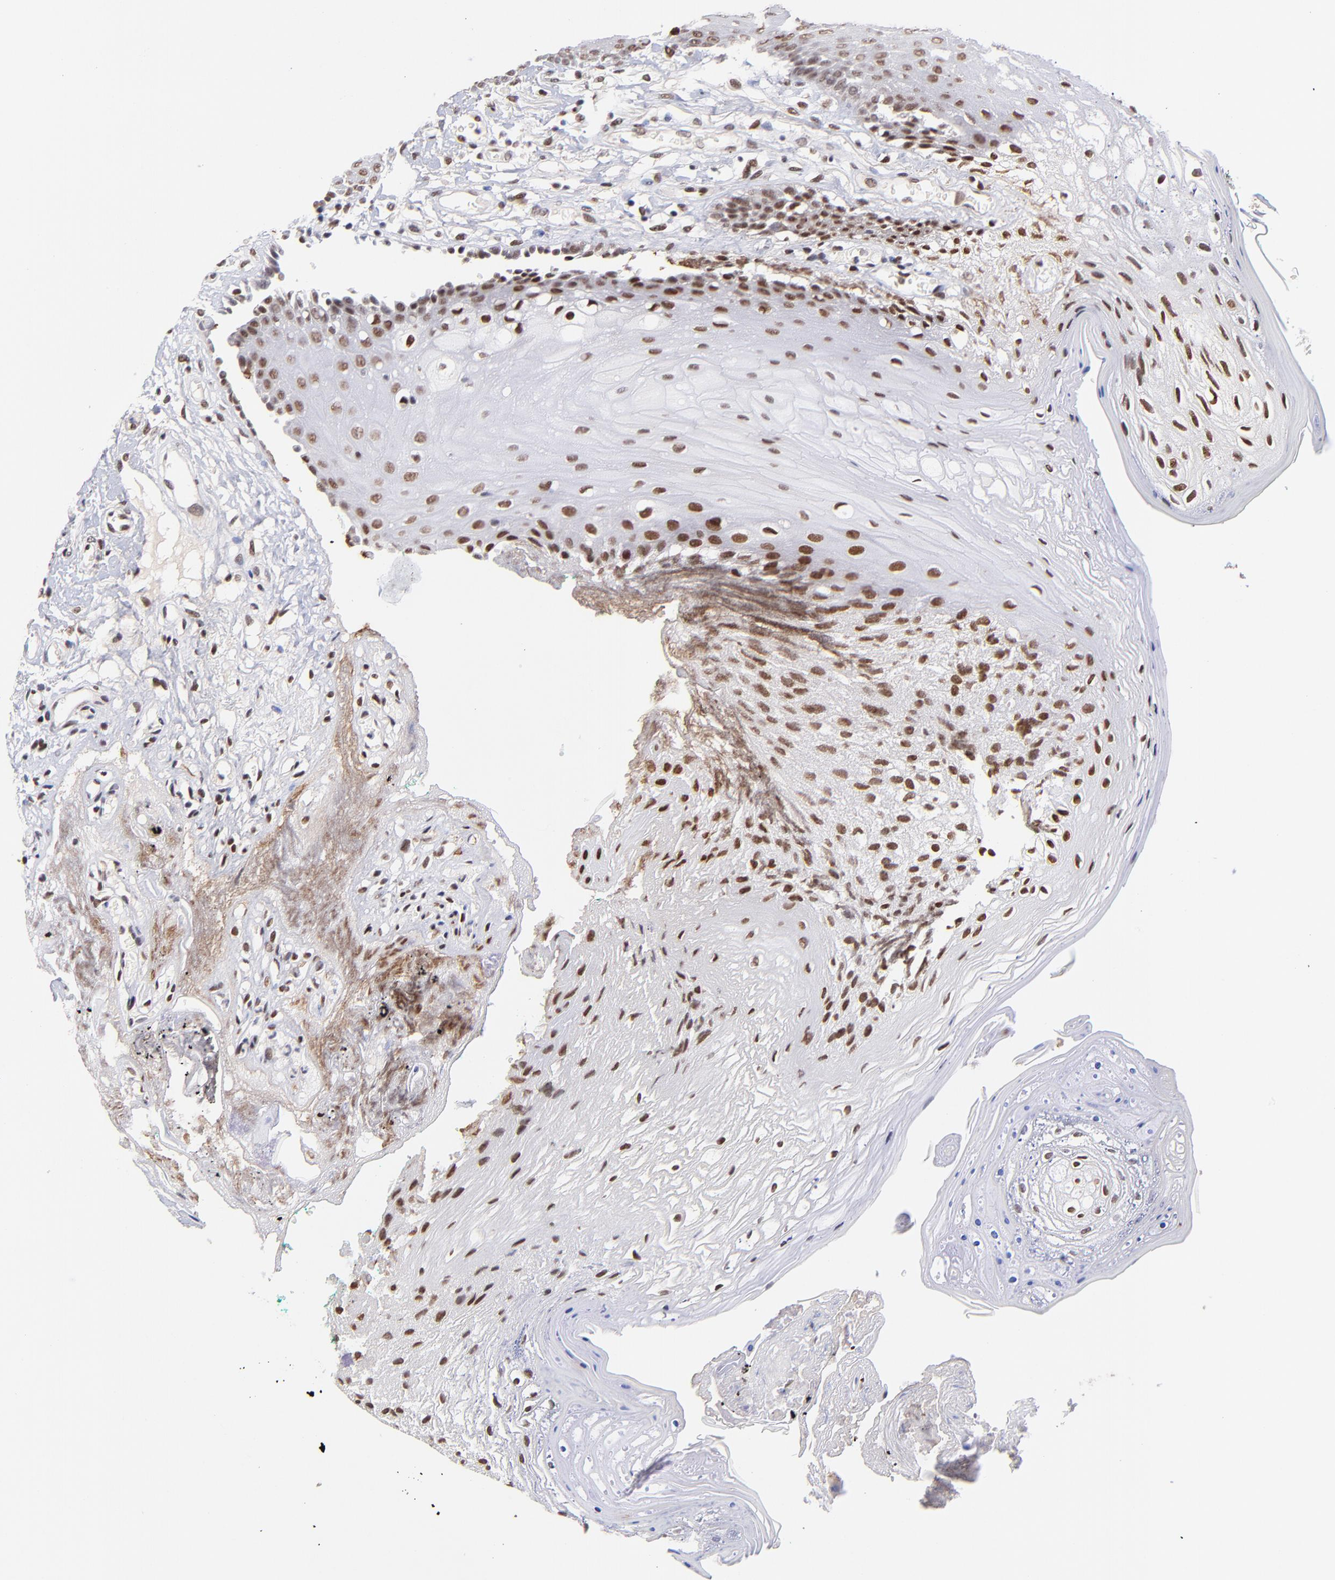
{"staining": {"intensity": "moderate", "quantity": ">75%", "location": "nuclear"}, "tissue": "oral mucosa", "cell_type": "Squamous epithelial cells", "image_type": "normal", "snomed": [{"axis": "morphology", "description": "Normal tissue, NOS"}, {"axis": "morphology", "description": "Squamous cell carcinoma, NOS"}, {"axis": "topography", "description": "Skeletal muscle"}, {"axis": "topography", "description": "Oral tissue"}, {"axis": "topography", "description": "Head-Neck"}], "caption": "Brown immunohistochemical staining in normal human oral mucosa demonstrates moderate nuclear staining in approximately >75% of squamous epithelial cells. Nuclei are stained in blue.", "gene": "MIDEAS", "patient": {"sex": "female", "age": 84}}